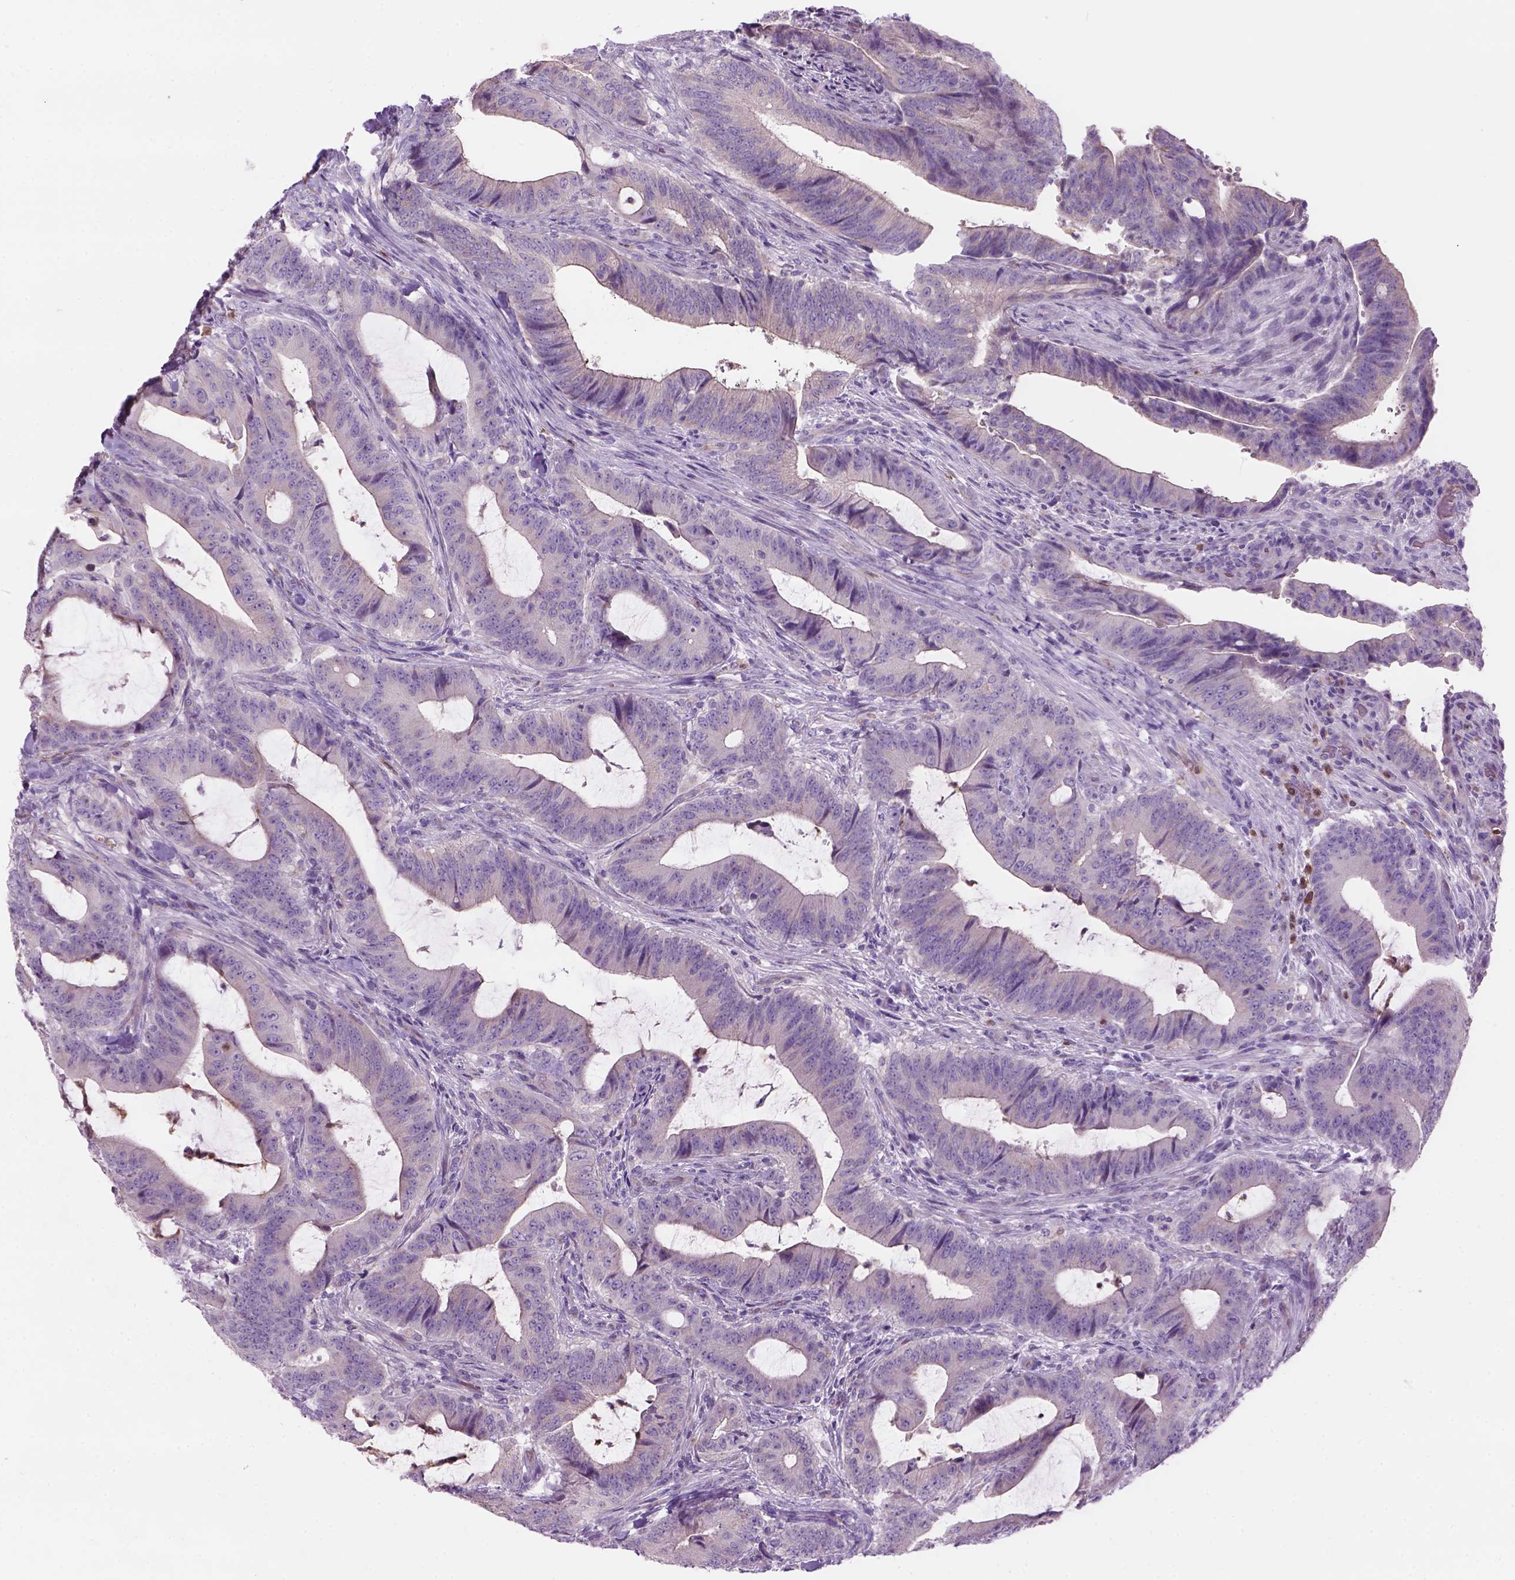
{"staining": {"intensity": "negative", "quantity": "none", "location": "none"}, "tissue": "colorectal cancer", "cell_type": "Tumor cells", "image_type": "cancer", "snomed": [{"axis": "morphology", "description": "Adenocarcinoma, NOS"}, {"axis": "topography", "description": "Colon"}], "caption": "There is no significant expression in tumor cells of colorectal cancer (adenocarcinoma). The staining was performed using DAB to visualize the protein expression in brown, while the nuclei were stained in blue with hematoxylin (Magnification: 20x).", "gene": "CD84", "patient": {"sex": "female", "age": 43}}